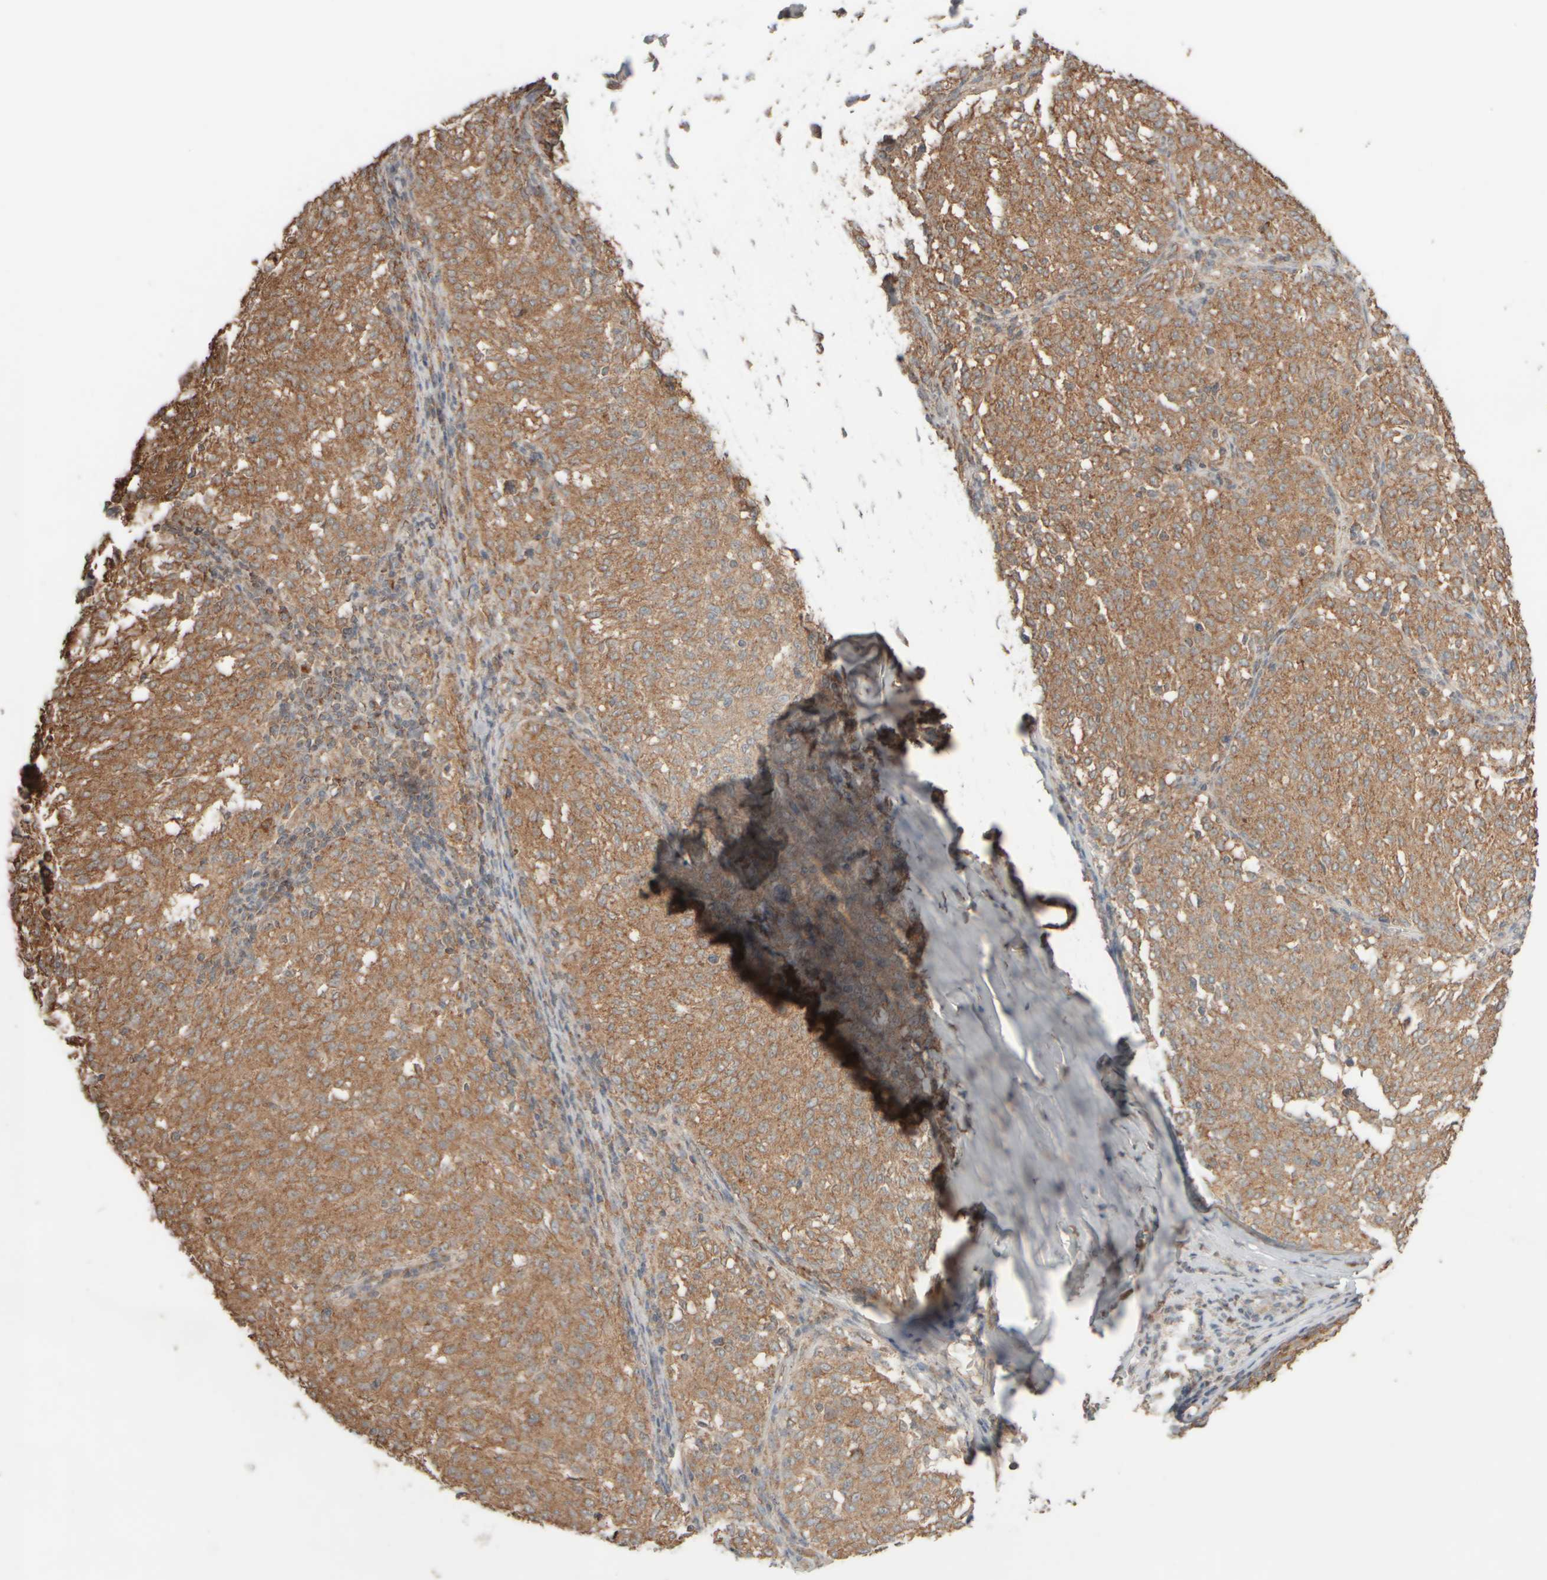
{"staining": {"intensity": "moderate", "quantity": ">75%", "location": "cytoplasmic/membranous"}, "tissue": "melanoma", "cell_type": "Tumor cells", "image_type": "cancer", "snomed": [{"axis": "morphology", "description": "Malignant melanoma, NOS"}, {"axis": "topography", "description": "Skin"}], "caption": "High-power microscopy captured an IHC photomicrograph of malignant melanoma, revealing moderate cytoplasmic/membranous staining in approximately >75% of tumor cells.", "gene": "EIF2B3", "patient": {"sex": "female", "age": 72}}